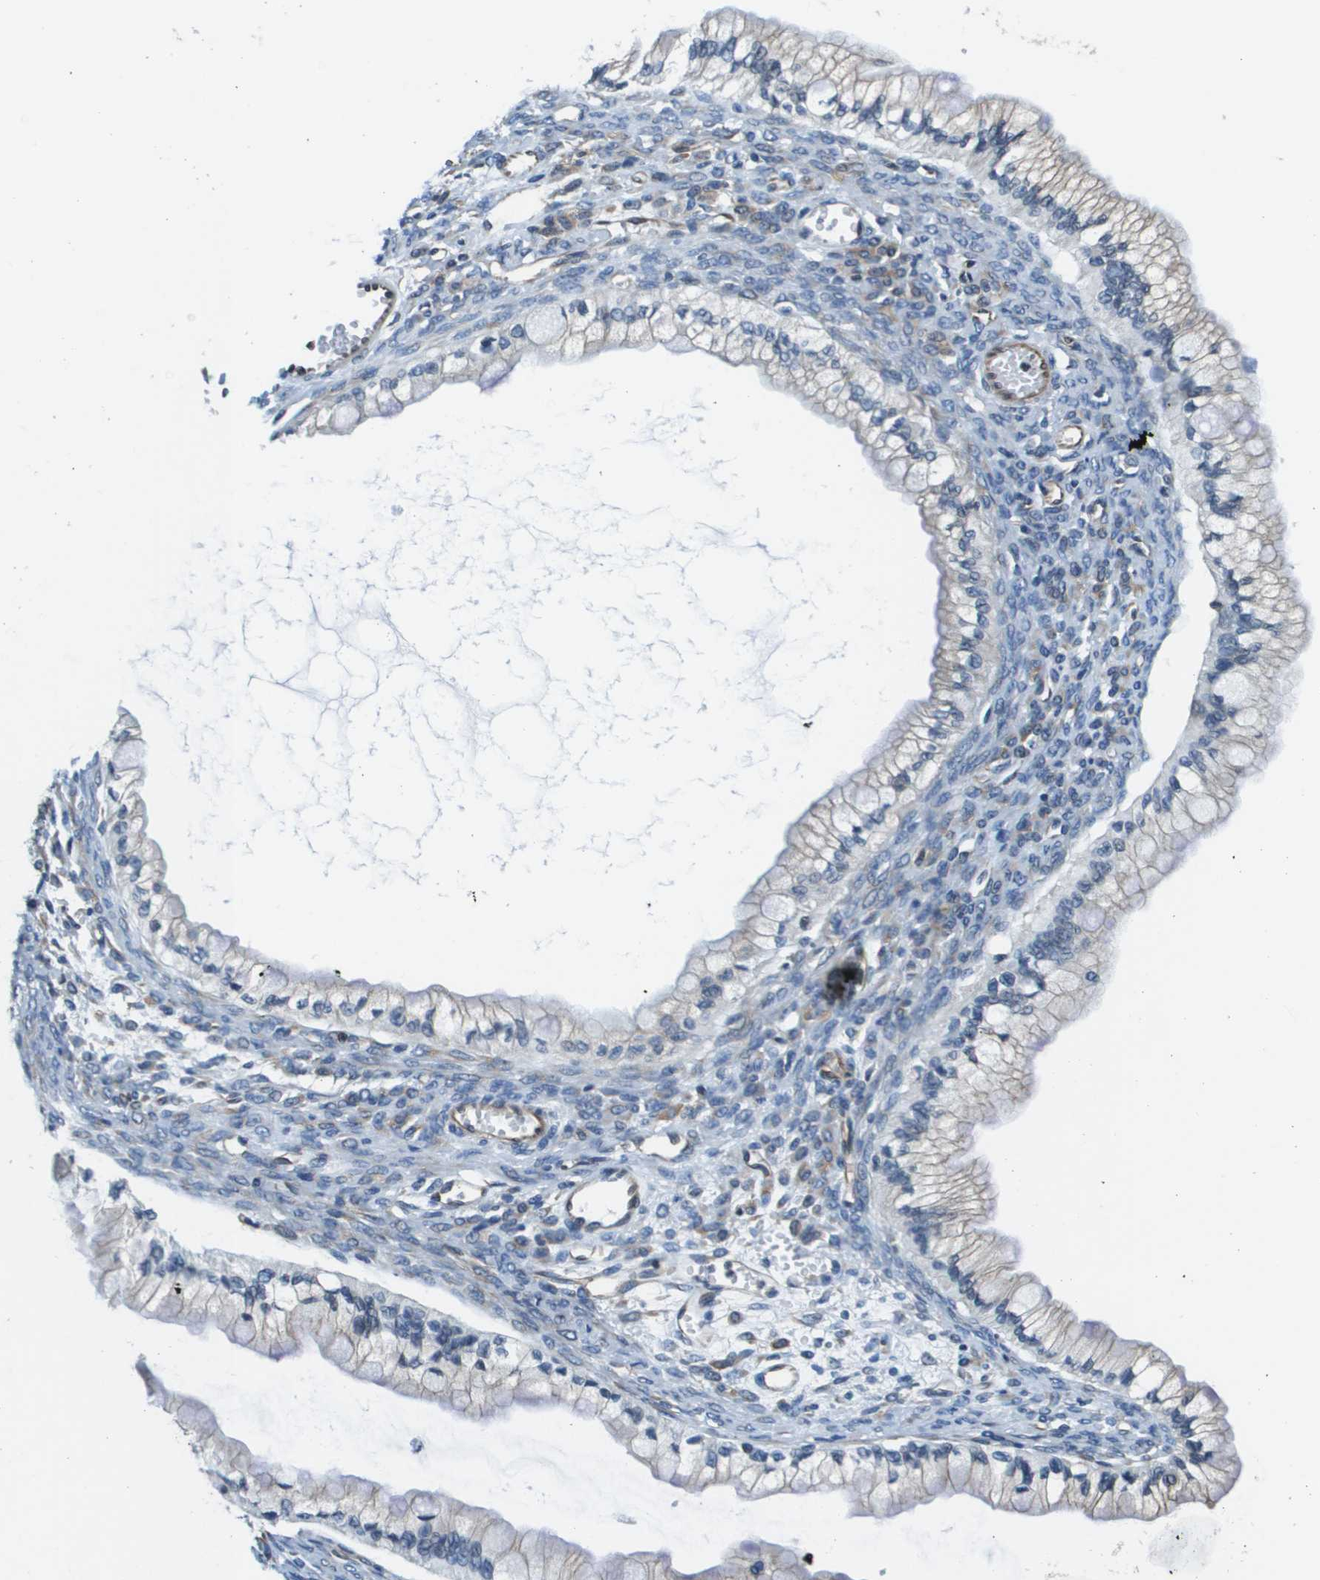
{"staining": {"intensity": "negative", "quantity": "none", "location": "none"}, "tissue": "ovarian cancer", "cell_type": "Tumor cells", "image_type": "cancer", "snomed": [{"axis": "morphology", "description": "Cystadenocarcinoma, mucinous, NOS"}, {"axis": "topography", "description": "Ovary"}], "caption": "This histopathology image is of ovarian cancer (mucinous cystadenocarcinoma) stained with IHC to label a protein in brown with the nuclei are counter-stained blue. There is no expression in tumor cells.", "gene": "ESYT1", "patient": {"sex": "female", "age": 57}}